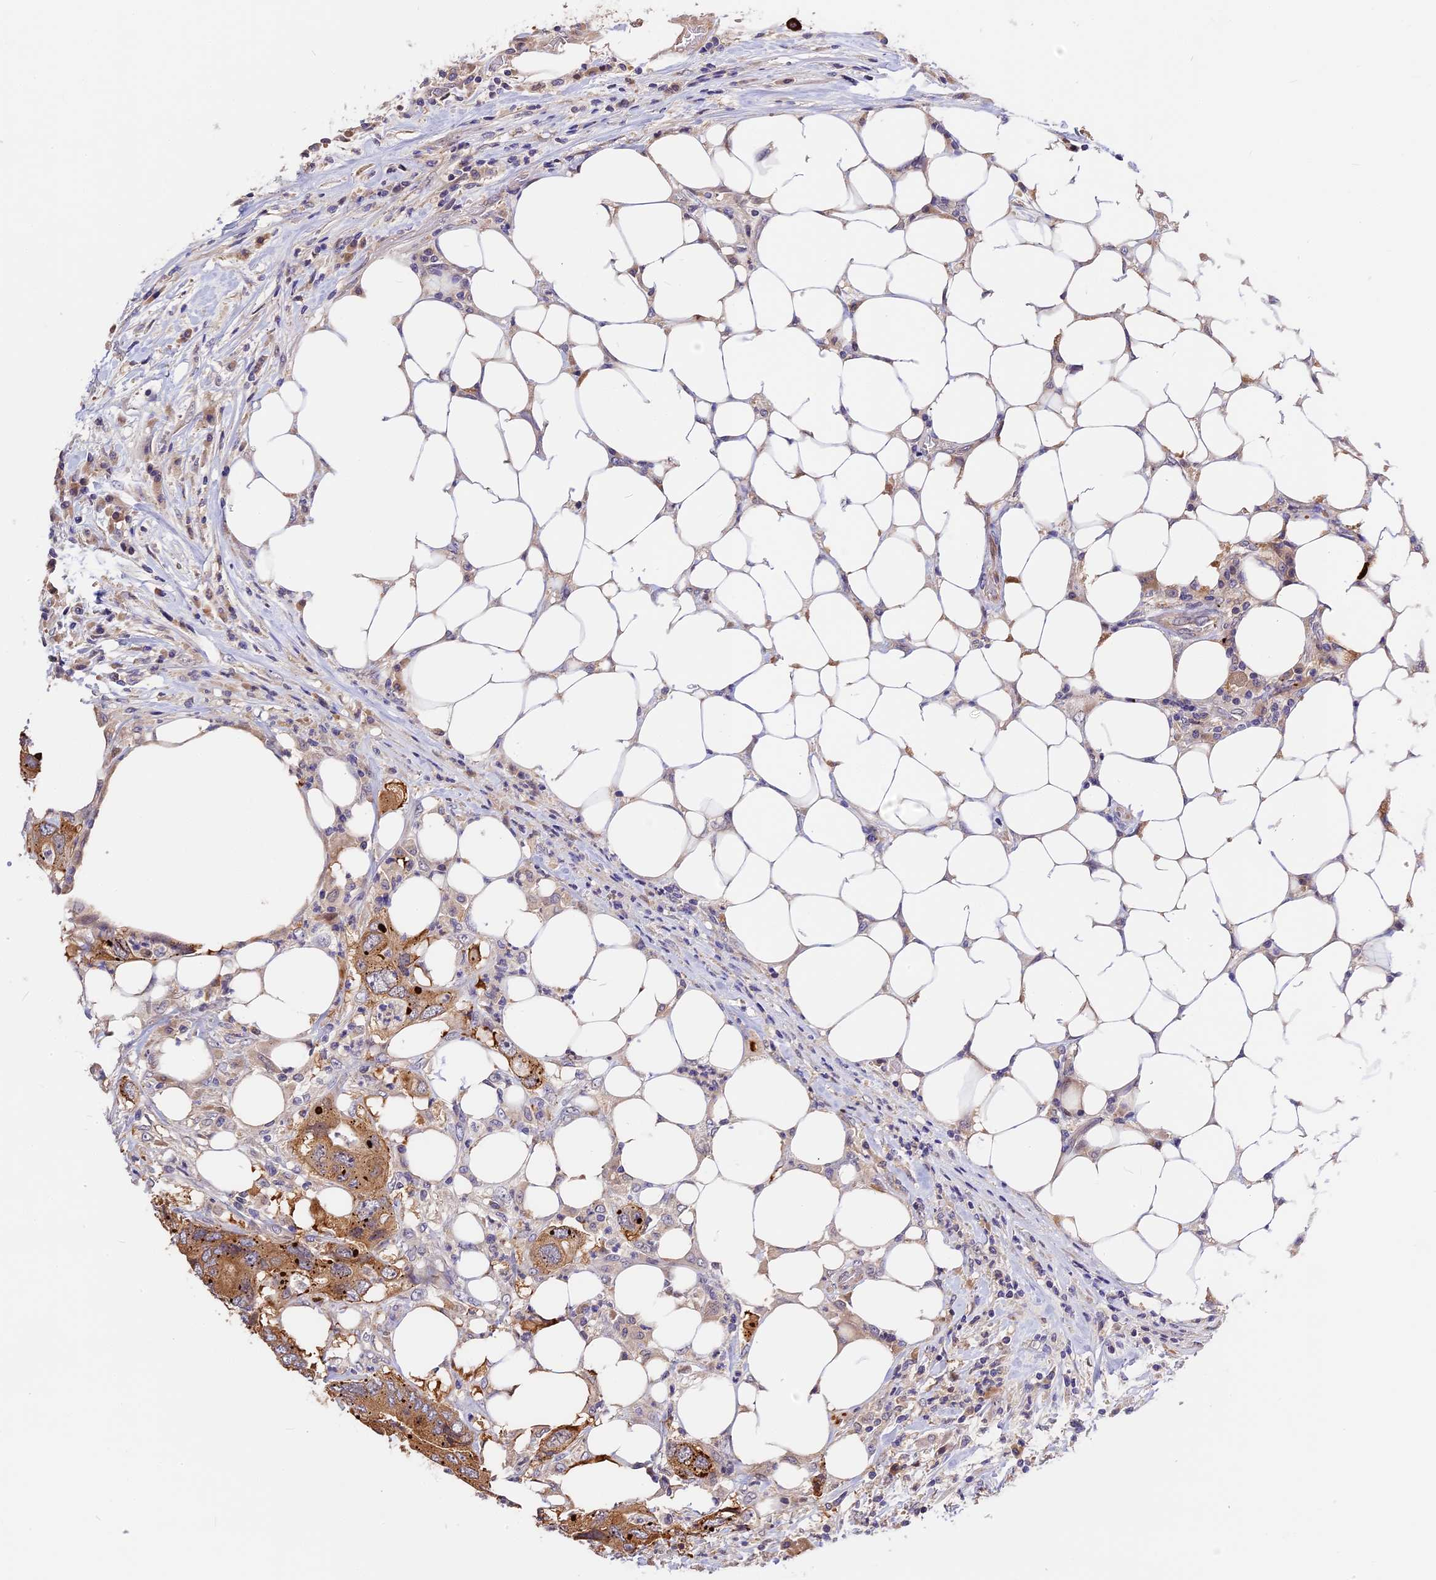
{"staining": {"intensity": "moderate", "quantity": ">75%", "location": "cytoplasmic/membranous"}, "tissue": "colorectal cancer", "cell_type": "Tumor cells", "image_type": "cancer", "snomed": [{"axis": "morphology", "description": "Adenocarcinoma, NOS"}, {"axis": "topography", "description": "Colon"}], "caption": "There is medium levels of moderate cytoplasmic/membranous staining in tumor cells of adenocarcinoma (colorectal), as demonstrated by immunohistochemical staining (brown color).", "gene": "BSCL2", "patient": {"sex": "male", "age": 71}}